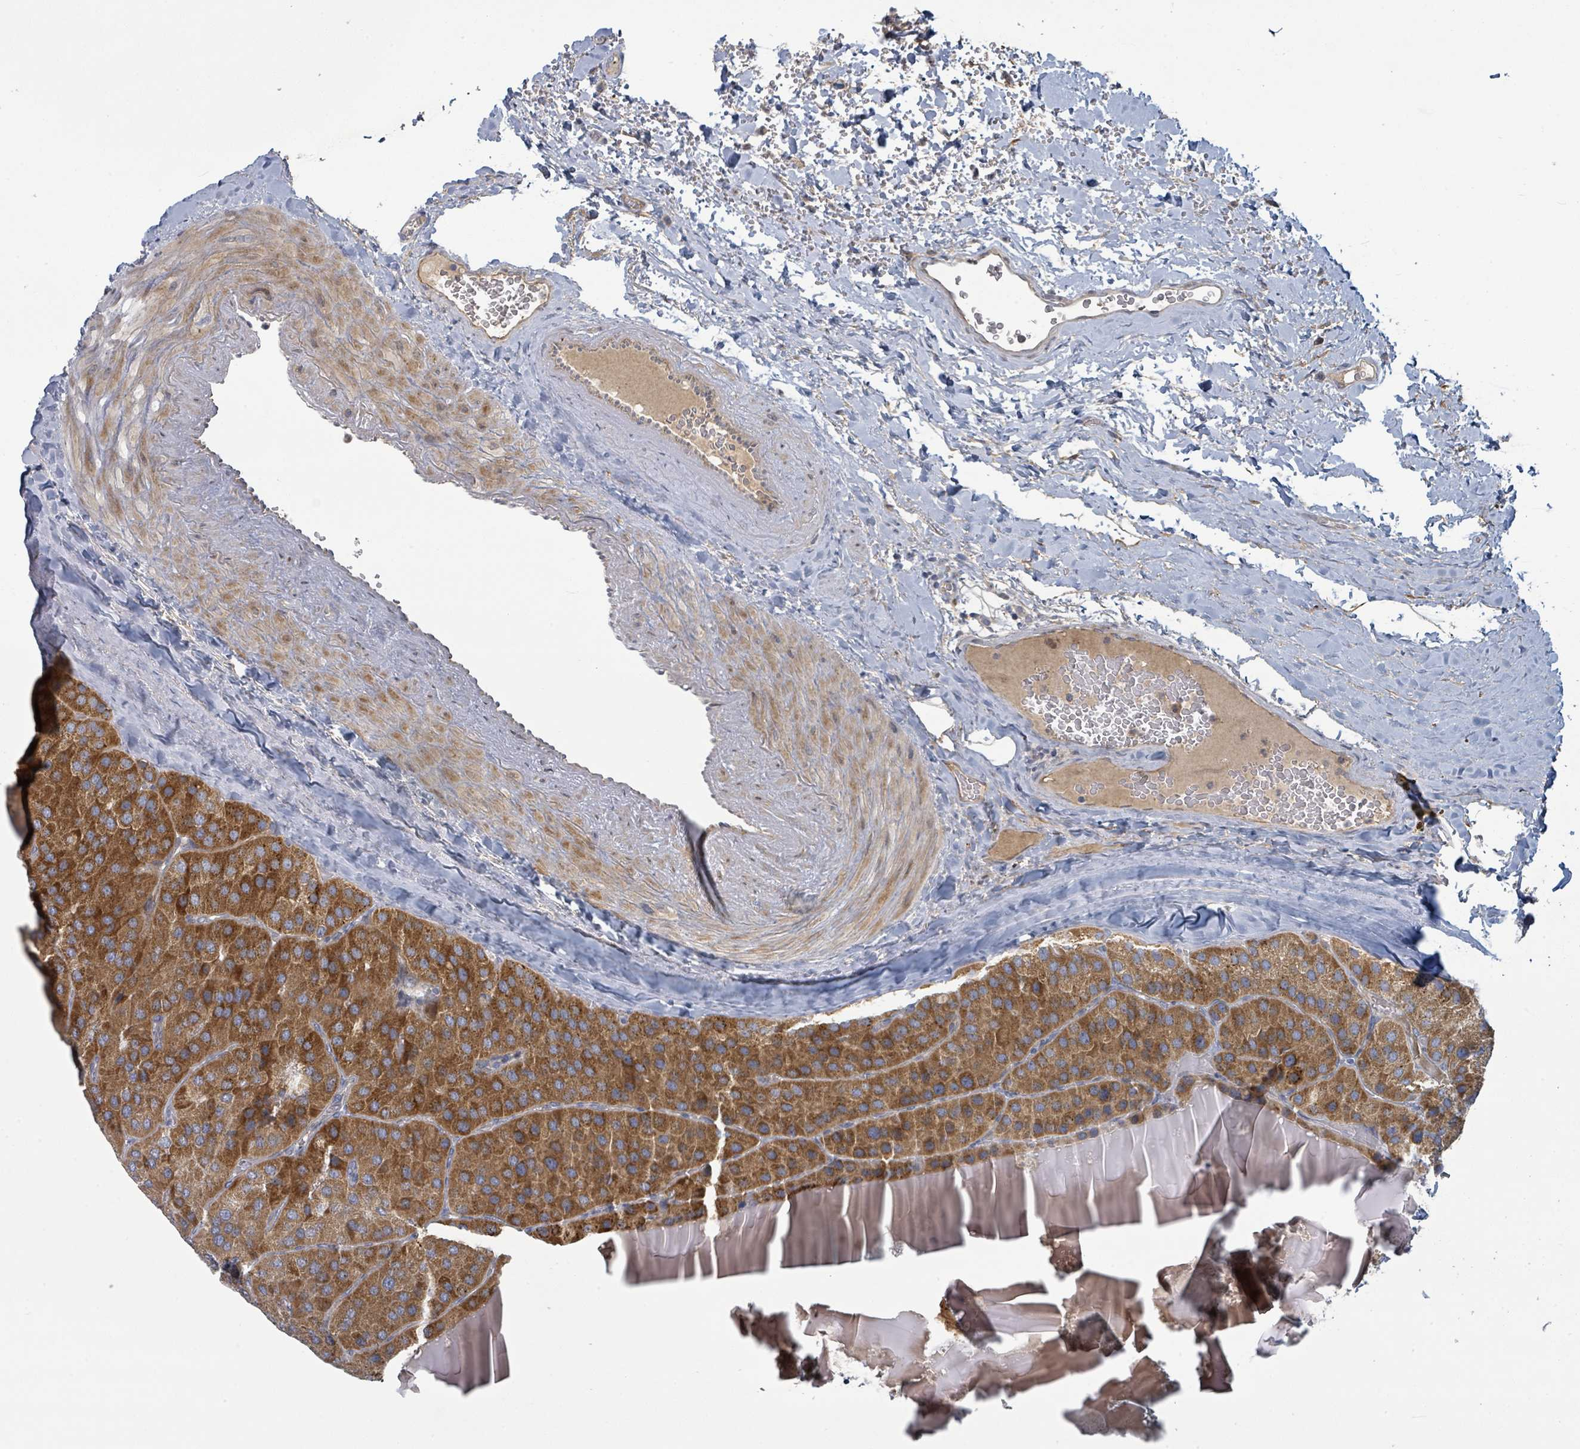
{"staining": {"intensity": "strong", "quantity": ">75%", "location": "cytoplasmic/membranous"}, "tissue": "parathyroid gland", "cell_type": "Glandular cells", "image_type": "normal", "snomed": [{"axis": "morphology", "description": "Normal tissue, NOS"}, {"axis": "morphology", "description": "Adenoma, NOS"}, {"axis": "topography", "description": "Parathyroid gland"}], "caption": "Approximately >75% of glandular cells in benign human parathyroid gland display strong cytoplasmic/membranous protein positivity as visualized by brown immunohistochemical staining.", "gene": "COL5A3", "patient": {"sex": "female", "age": 86}}